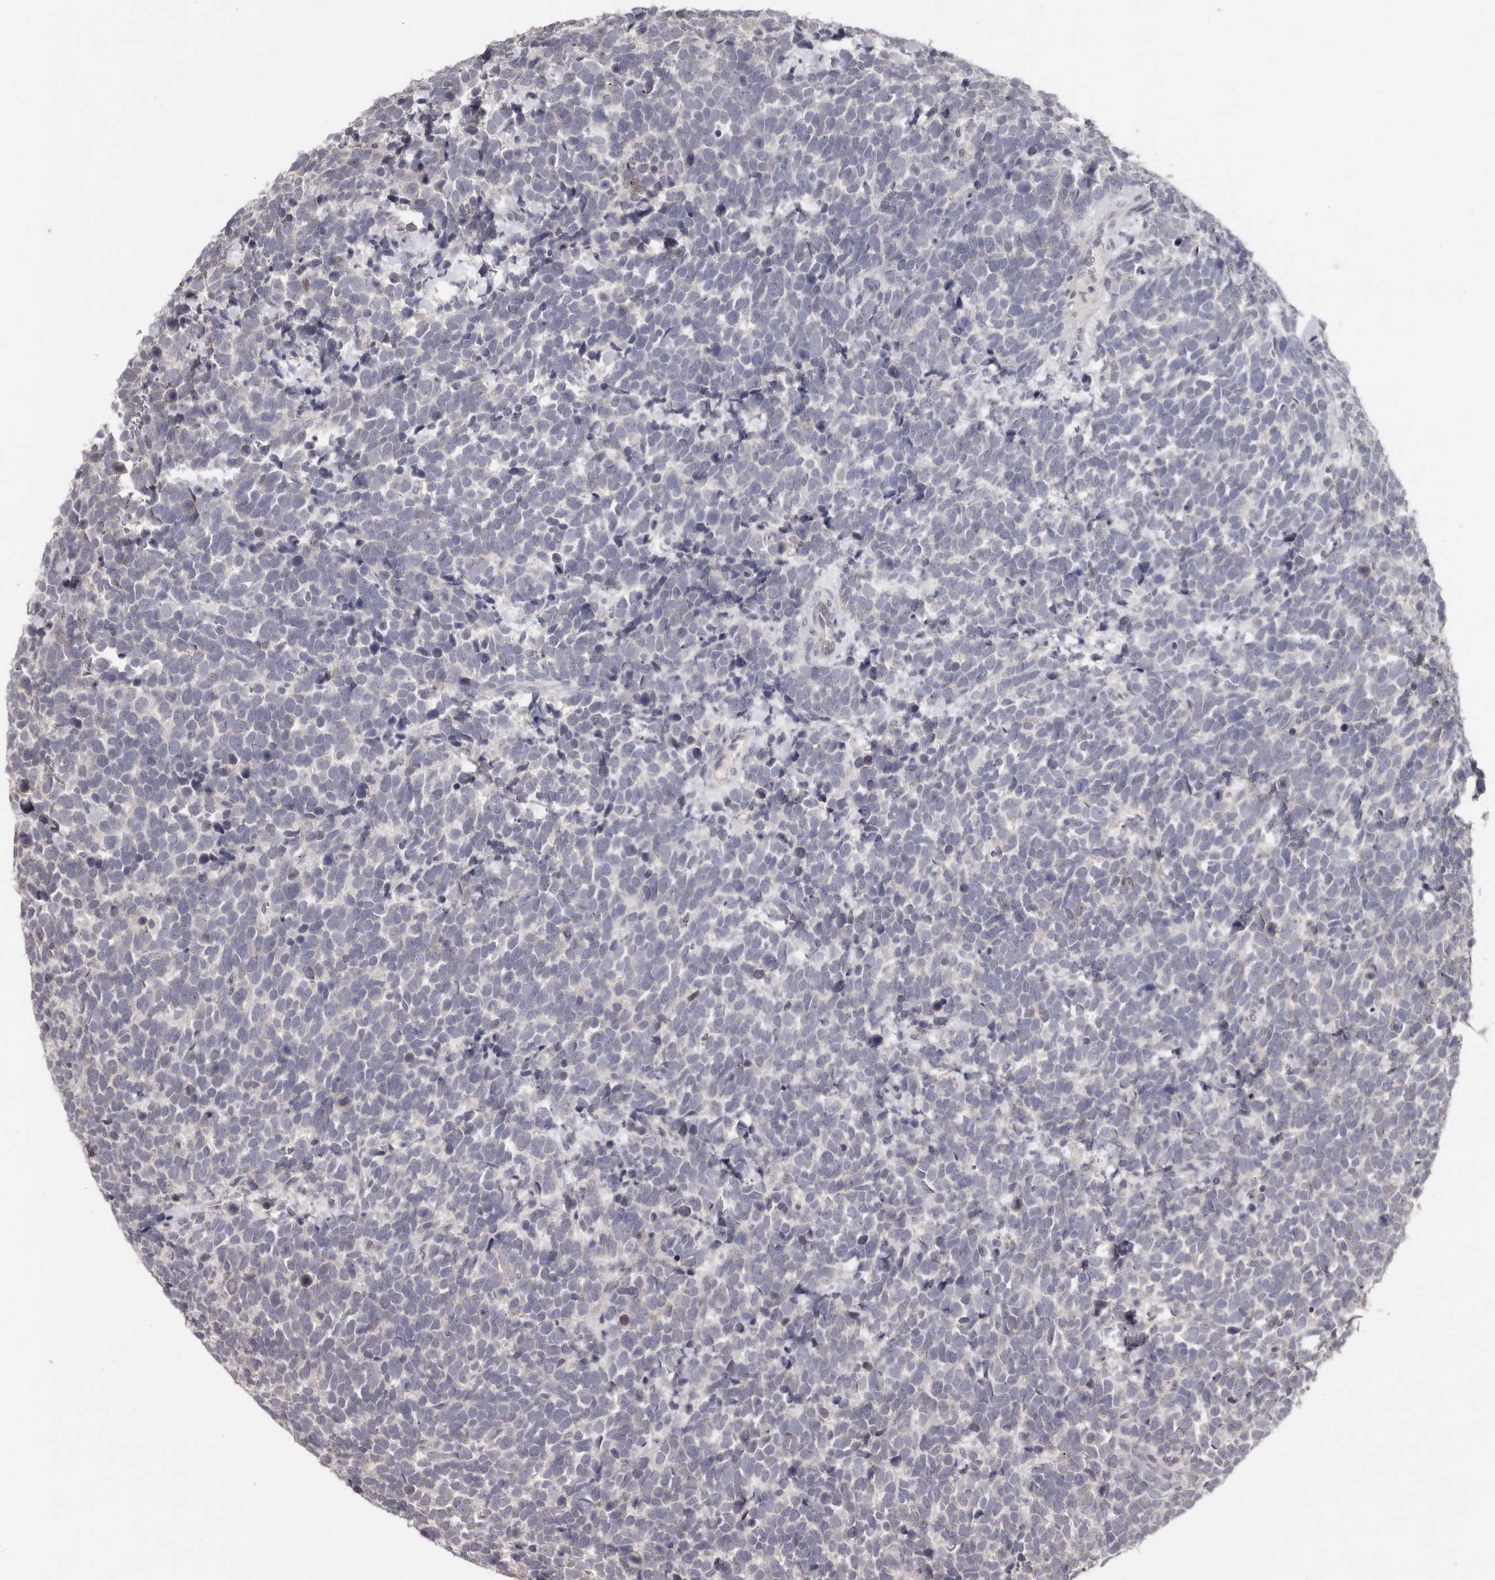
{"staining": {"intensity": "negative", "quantity": "none", "location": "none"}, "tissue": "urothelial cancer", "cell_type": "Tumor cells", "image_type": "cancer", "snomed": [{"axis": "morphology", "description": "Urothelial carcinoma, High grade"}, {"axis": "topography", "description": "Urinary bladder"}], "caption": "This is an IHC micrograph of urothelial cancer. There is no staining in tumor cells.", "gene": "LINGO2", "patient": {"sex": "female", "age": 82}}